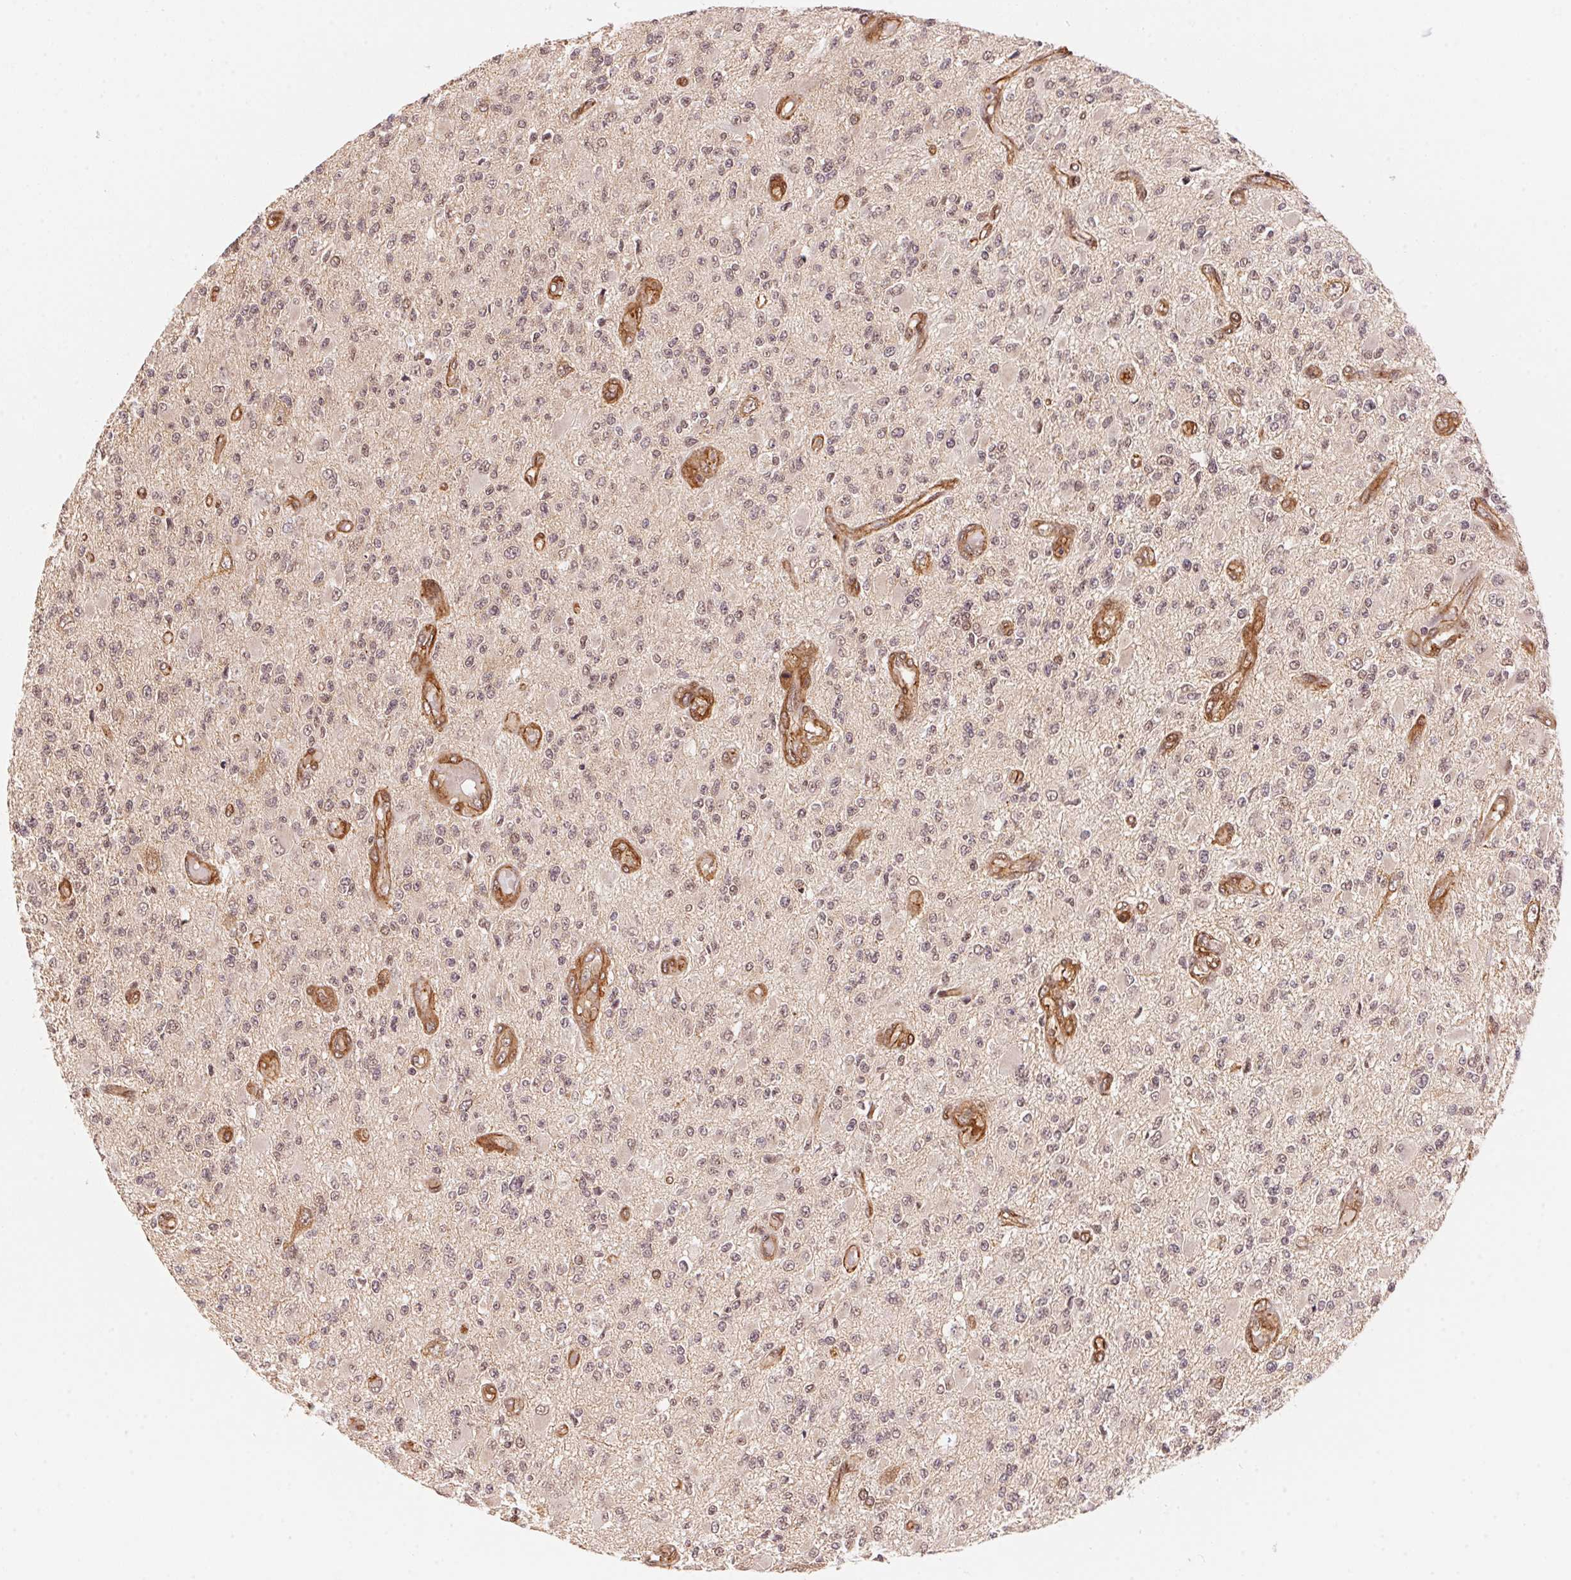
{"staining": {"intensity": "moderate", "quantity": "<25%", "location": "nuclear"}, "tissue": "glioma", "cell_type": "Tumor cells", "image_type": "cancer", "snomed": [{"axis": "morphology", "description": "Glioma, malignant, High grade"}, {"axis": "topography", "description": "Brain"}], "caption": "This micrograph shows glioma stained with immunohistochemistry (IHC) to label a protein in brown. The nuclear of tumor cells show moderate positivity for the protein. Nuclei are counter-stained blue.", "gene": "TNIP2", "patient": {"sex": "female", "age": 63}}